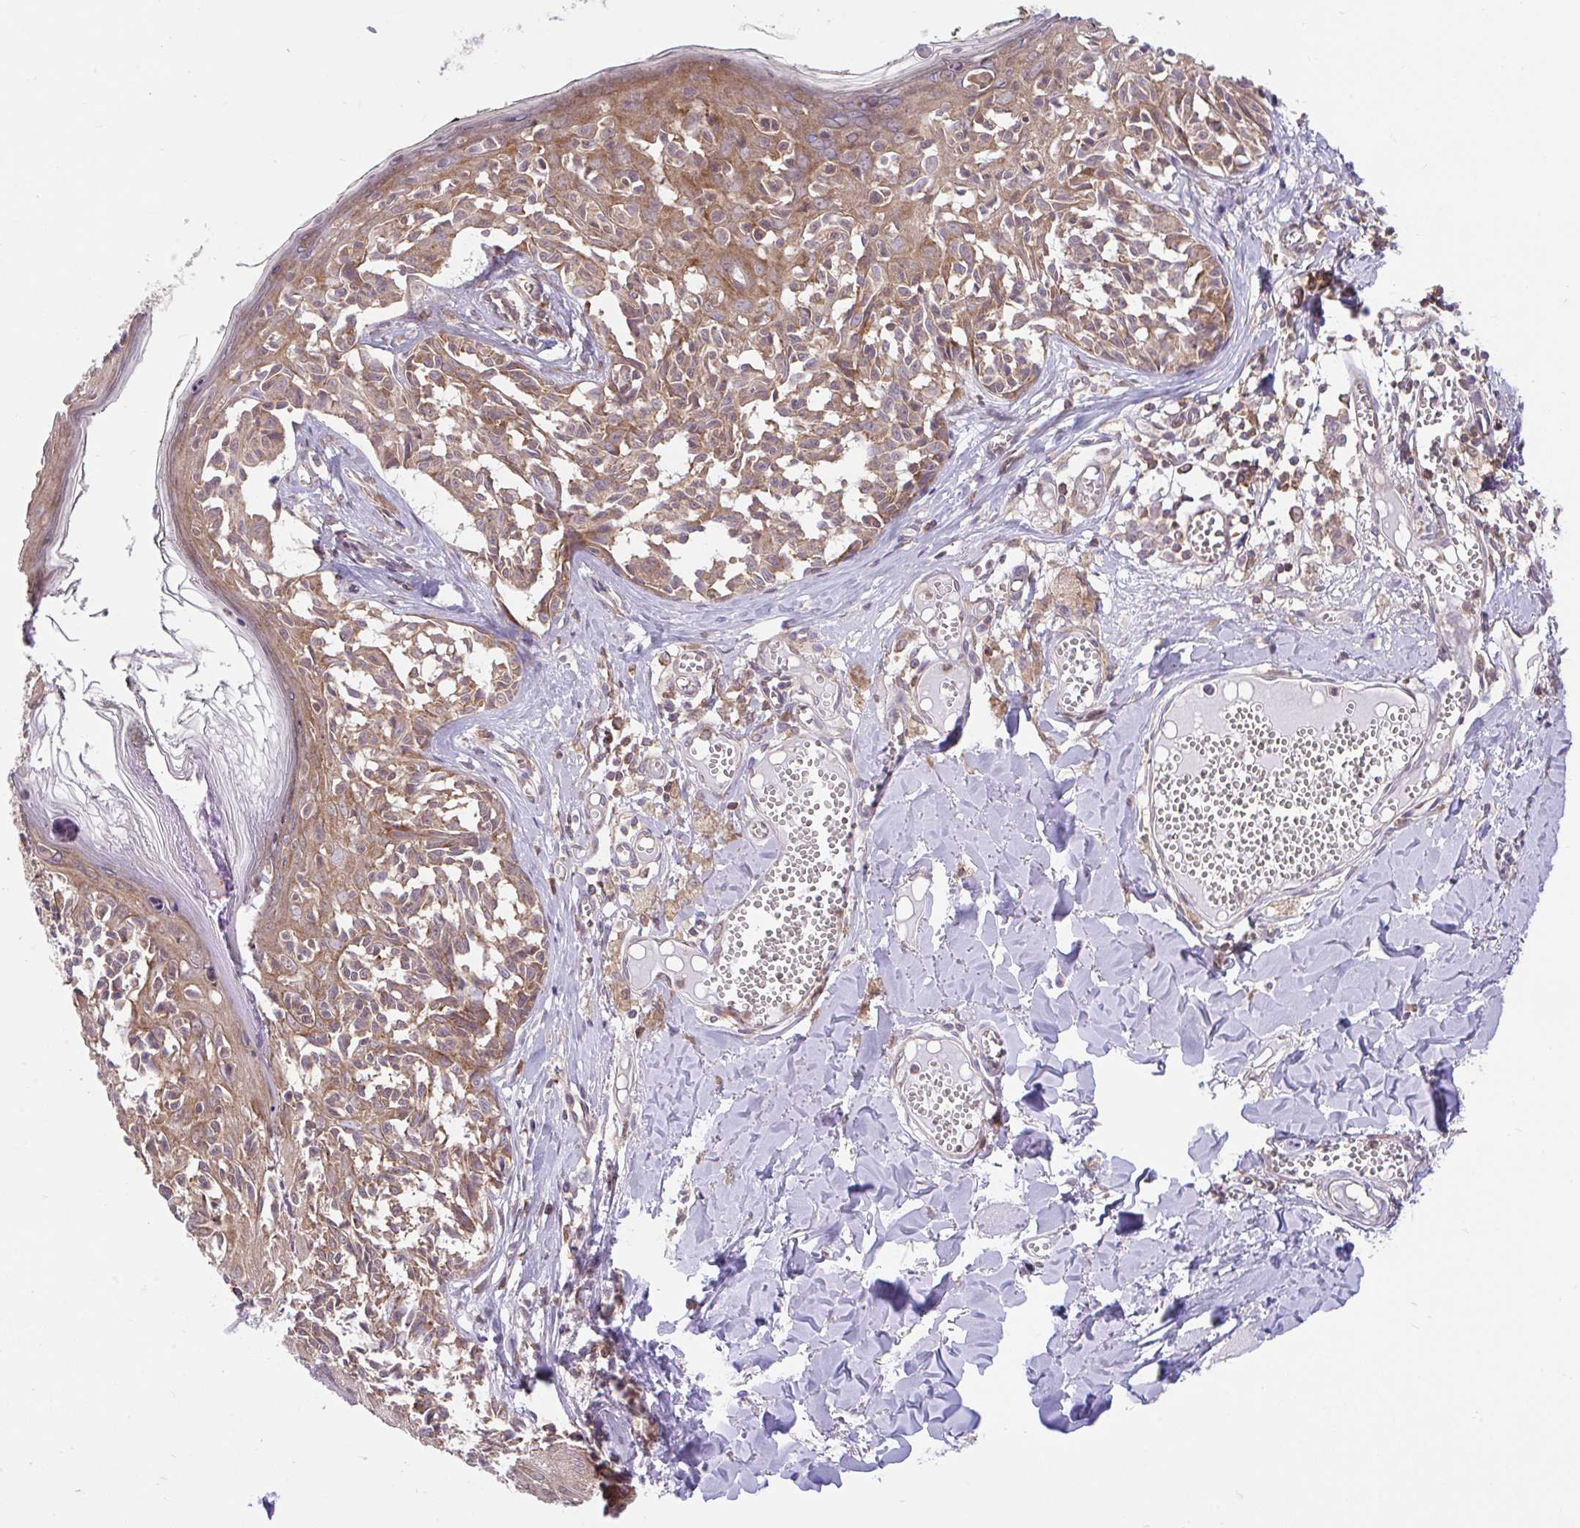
{"staining": {"intensity": "moderate", "quantity": ">75%", "location": "cytoplasmic/membranous"}, "tissue": "melanoma", "cell_type": "Tumor cells", "image_type": "cancer", "snomed": [{"axis": "morphology", "description": "Malignant melanoma, NOS"}, {"axis": "topography", "description": "Skin"}], "caption": "Melanoma stained for a protein shows moderate cytoplasmic/membranous positivity in tumor cells.", "gene": "RALBP1", "patient": {"sex": "female", "age": 43}}